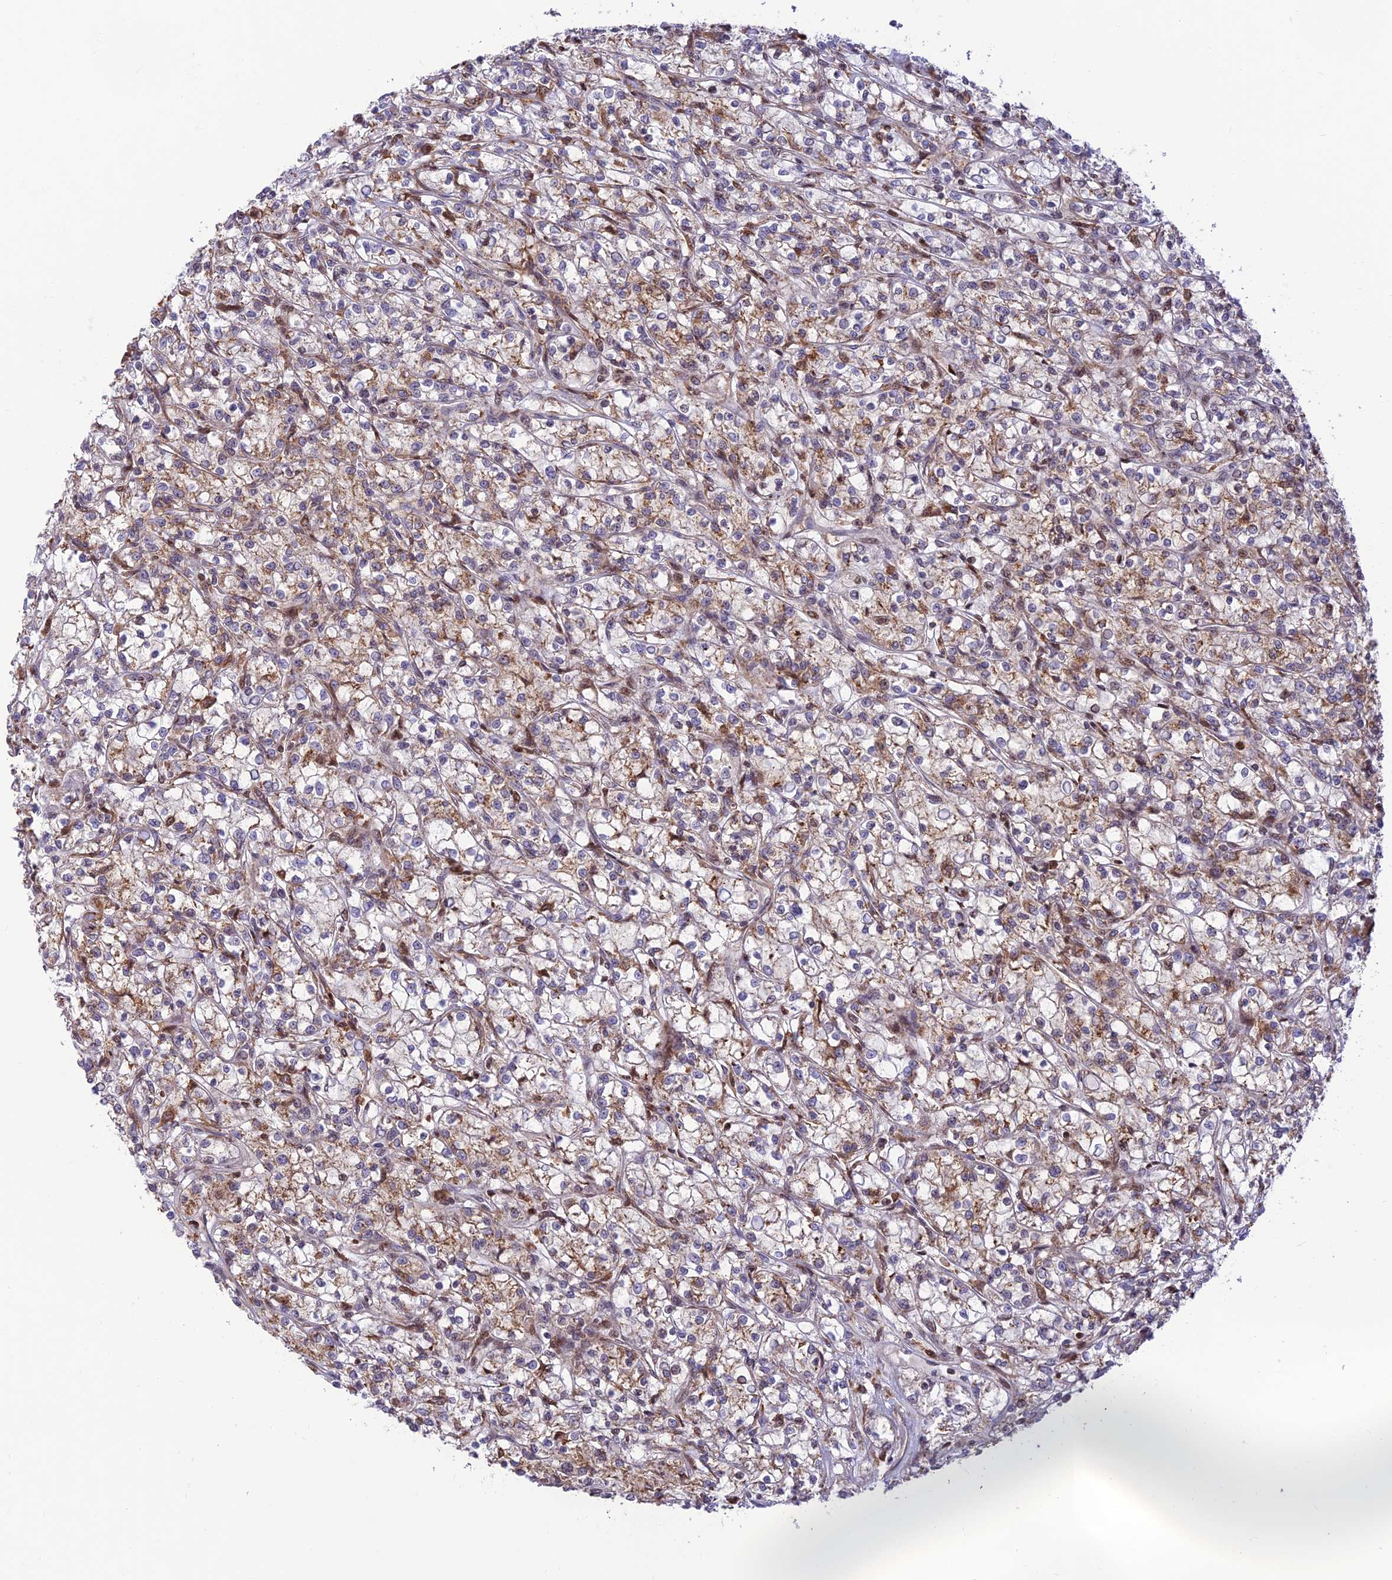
{"staining": {"intensity": "moderate", "quantity": "25%-75%", "location": "cytoplasmic/membranous"}, "tissue": "renal cancer", "cell_type": "Tumor cells", "image_type": "cancer", "snomed": [{"axis": "morphology", "description": "Adenocarcinoma, NOS"}, {"axis": "topography", "description": "Kidney"}], "caption": "This image shows renal cancer stained with IHC to label a protein in brown. The cytoplasmic/membranous of tumor cells show moderate positivity for the protein. Nuclei are counter-stained blue.", "gene": "FAM186B", "patient": {"sex": "female", "age": 59}}